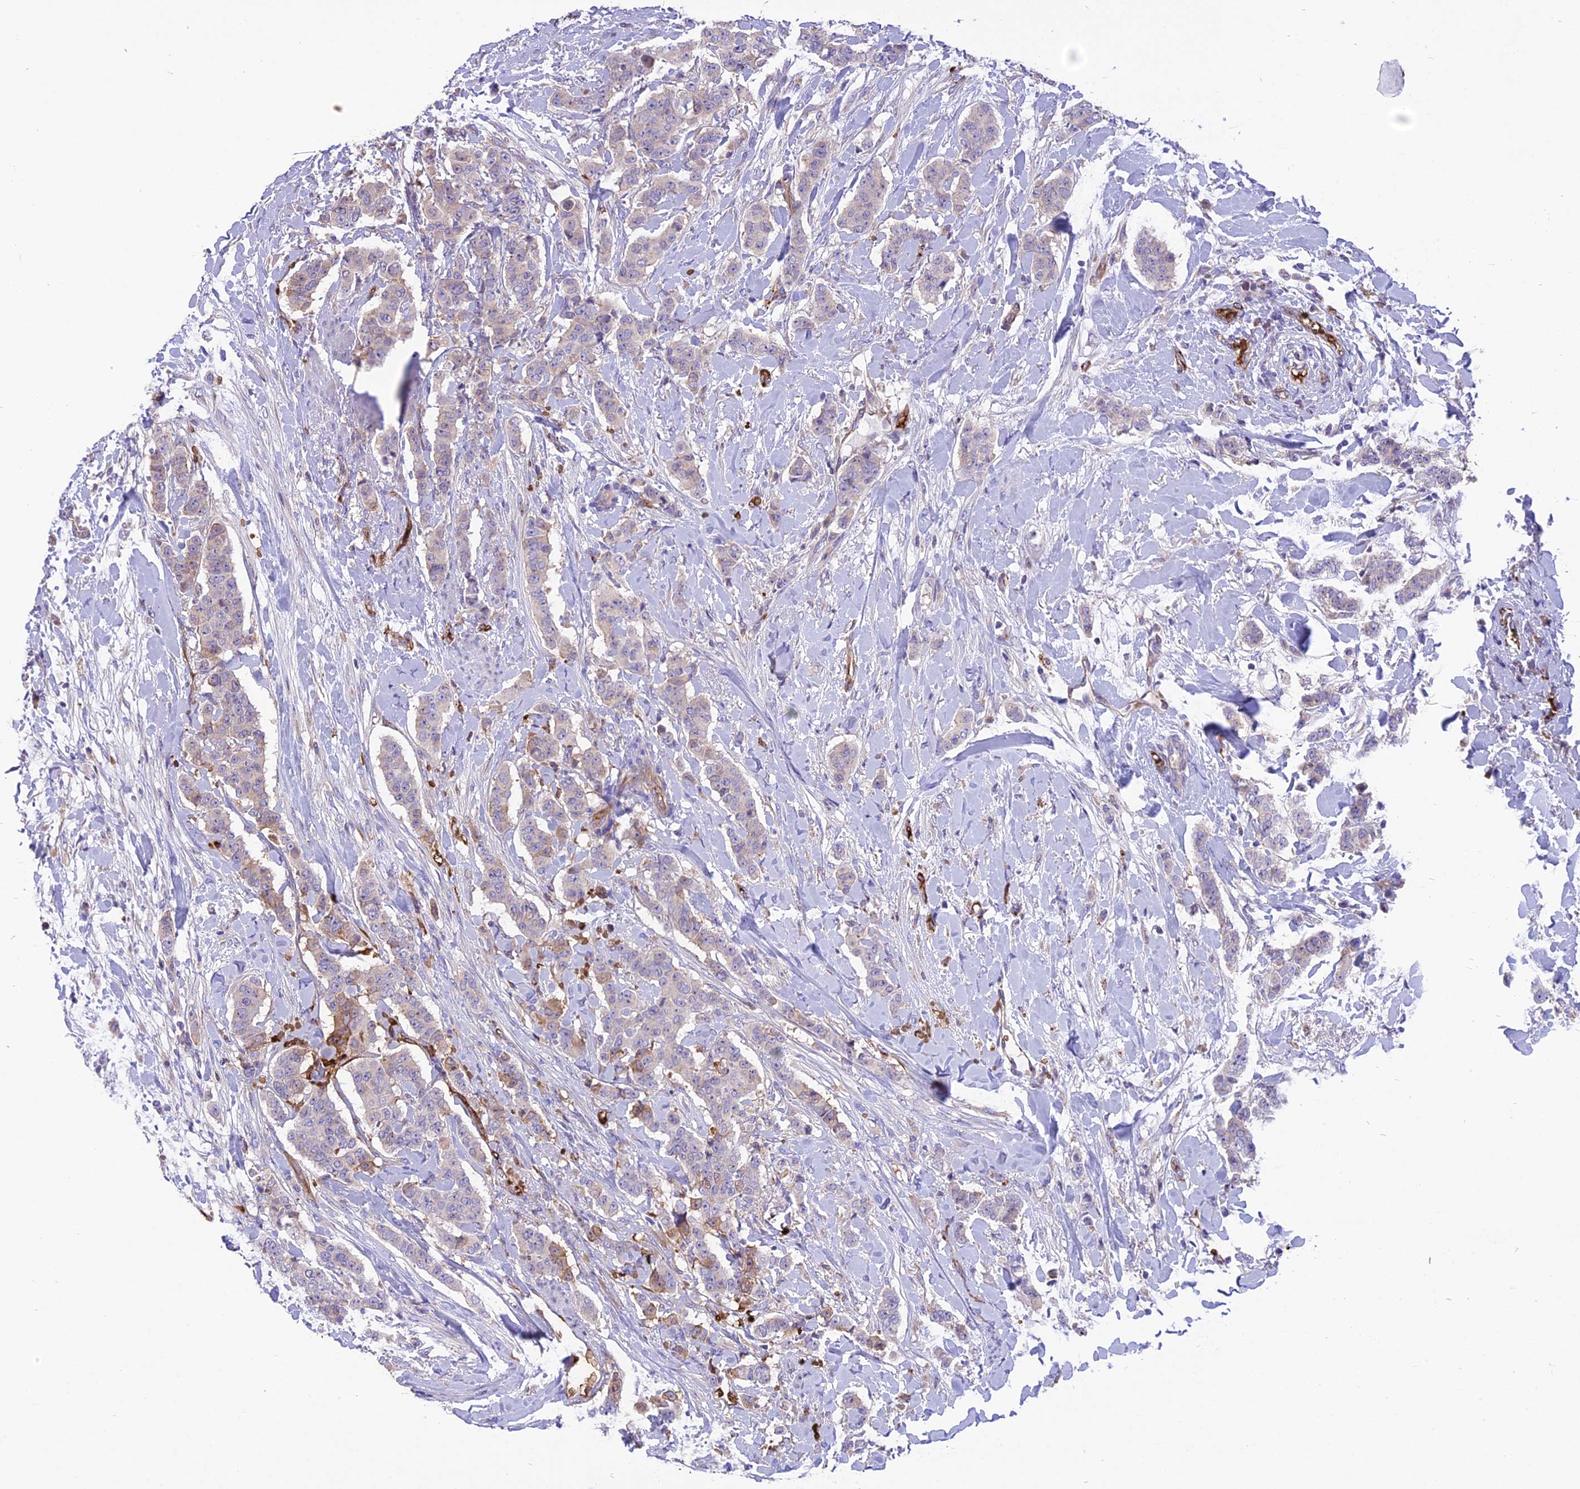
{"staining": {"intensity": "weak", "quantity": "<25%", "location": "cytoplasmic/membranous"}, "tissue": "breast cancer", "cell_type": "Tumor cells", "image_type": "cancer", "snomed": [{"axis": "morphology", "description": "Duct carcinoma"}, {"axis": "topography", "description": "Breast"}], "caption": "Invasive ductal carcinoma (breast) stained for a protein using immunohistochemistry shows no positivity tumor cells.", "gene": "TTC4", "patient": {"sex": "female", "age": 40}}